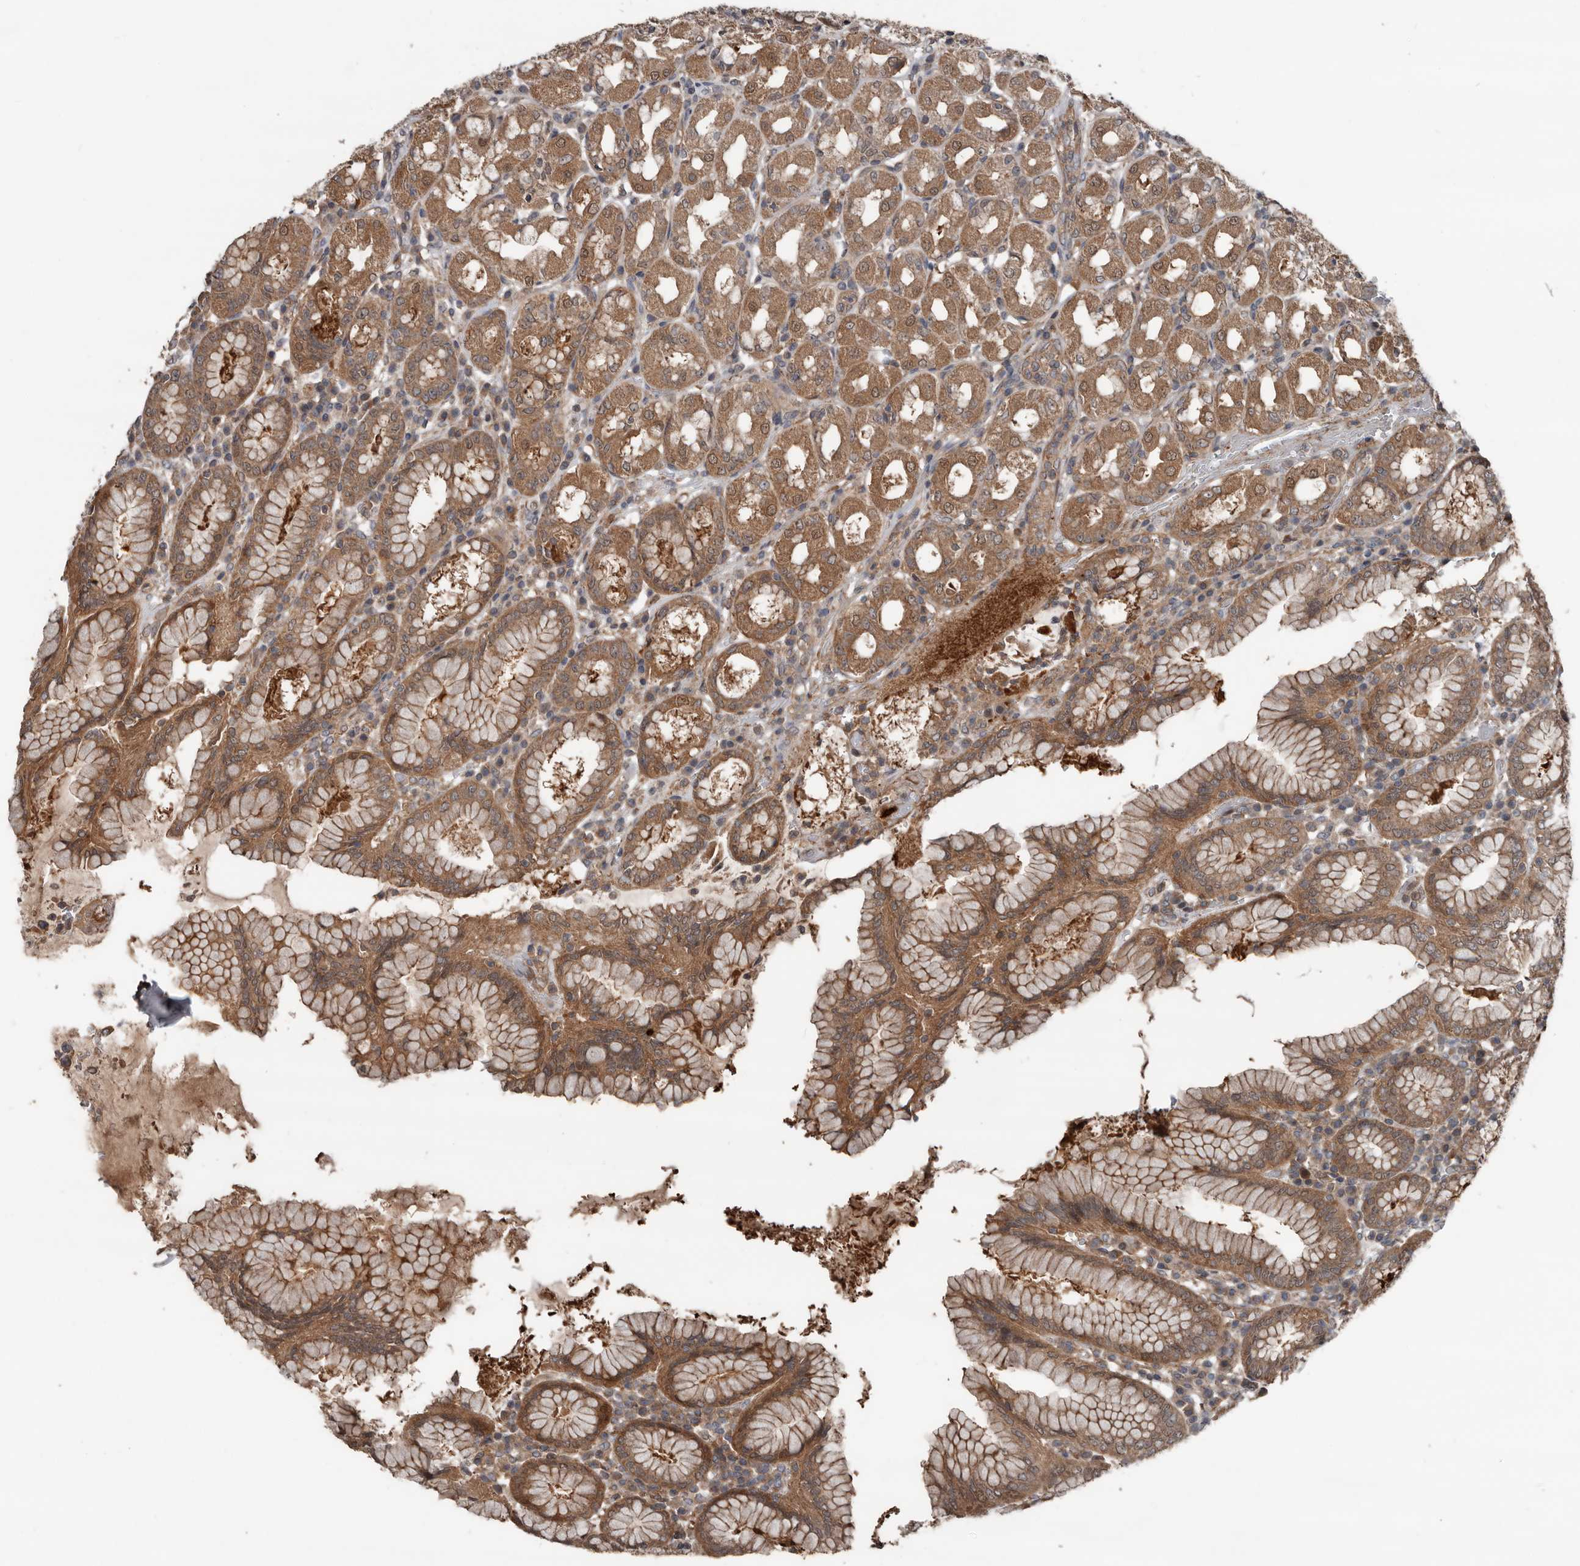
{"staining": {"intensity": "moderate", "quantity": ">75%", "location": "cytoplasmic/membranous"}, "tissue": "stomach", "cell_type": "Glandular cells", "image_type": "normal", "snomed": [{"axis": "morphology", "description": "Normal tissue, NOS"}, {"axis": "topography", "description": "Stomach"}, {"axis": "topography", "description": "Stomach, lower"}], "caption": "This histopathology image demonstrates immunohistochemistry staining of benign human stomach, with medium moderate cytoplasmic/membranous staining in approximately >75% of glandular cells.", "gene": "DNAJB4", "patient": {"sex": "female", "age": 56}}